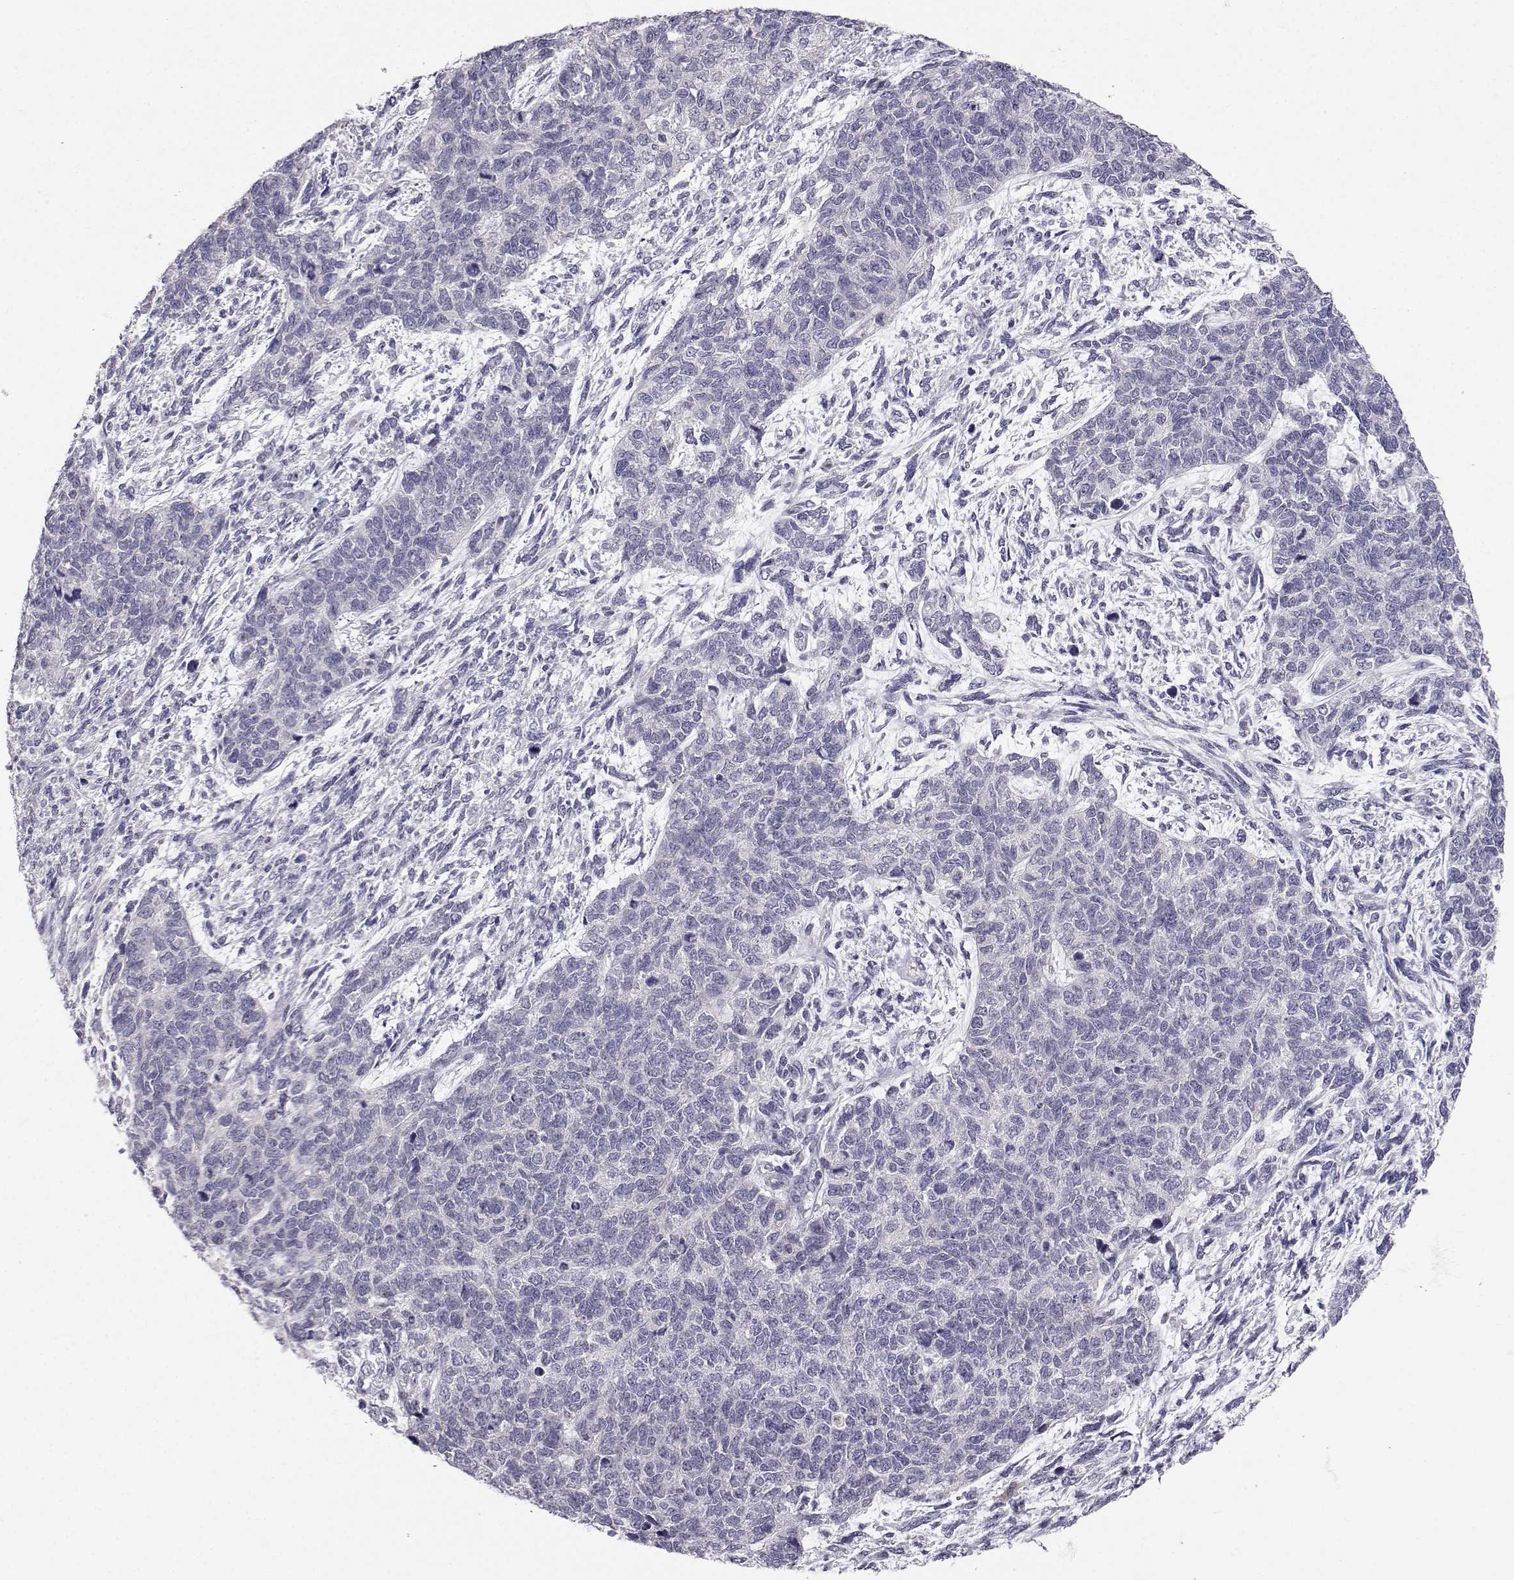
{"staining": {"intensity": "negative", "quantity": "none", "location": "none"}, "tissue": "cervical cancer", "cell_type": "Tumor cells", "image_type": "cancer", "snomed": [{"axis": "morphology", "description": "Squamous cell carcinoma, NOS"}, {"axis": "topography", "description": "Cervix"}], "caption": "Tumor cells show no significant staining in cervical cancer. Brightfield microscopy of immunohistochemistry (IHC) stained with DAB (3,3'-diaminobenzidine) (brown) and hematoxylin (blue), captured at high magnification.", "gene": "SLC6A3", "patient": {"sex": "female", "age": 63}}